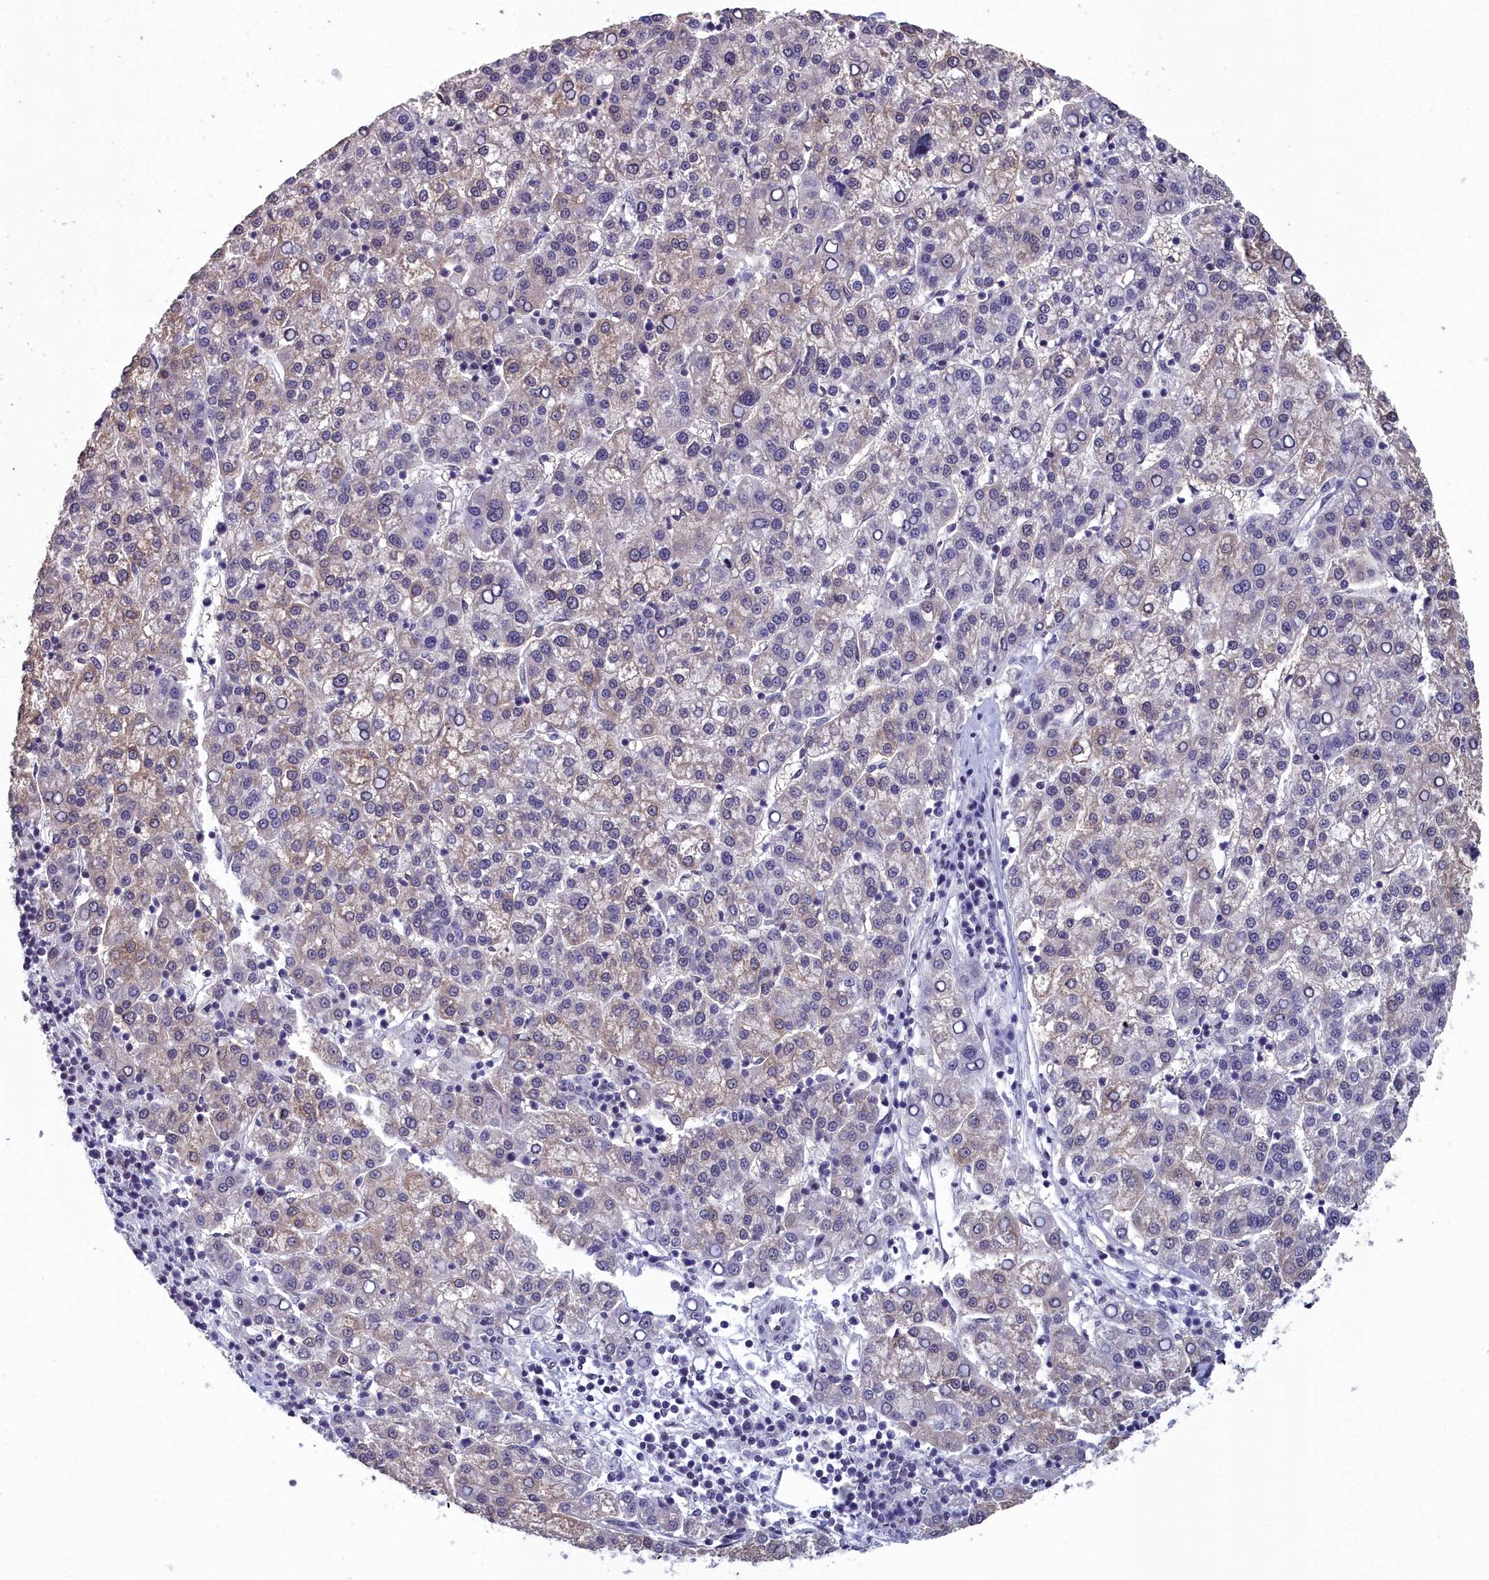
{"staining": {"intensity": "weak", "quantity": "<25%", "location": "cytoplasmic/membranous"}, "tissue": "liver cancer", "cell_type": "Tumor cells", "image_type": "cancer", "snomed": [{"axis": "morphology", "description": "Carcinoma, Hepatocellular, NOS"}, {"axis": "topography", "description": "Liver"}], "caption": "Liver cancer was stained to show a protein in brown. There is no significant staining in tumor cells. (Brightfield microscopy of DAB immunohistochemistry at high magnification).", "gene": "CCDC97", "patient": {"sex": "female", "age": 58}}